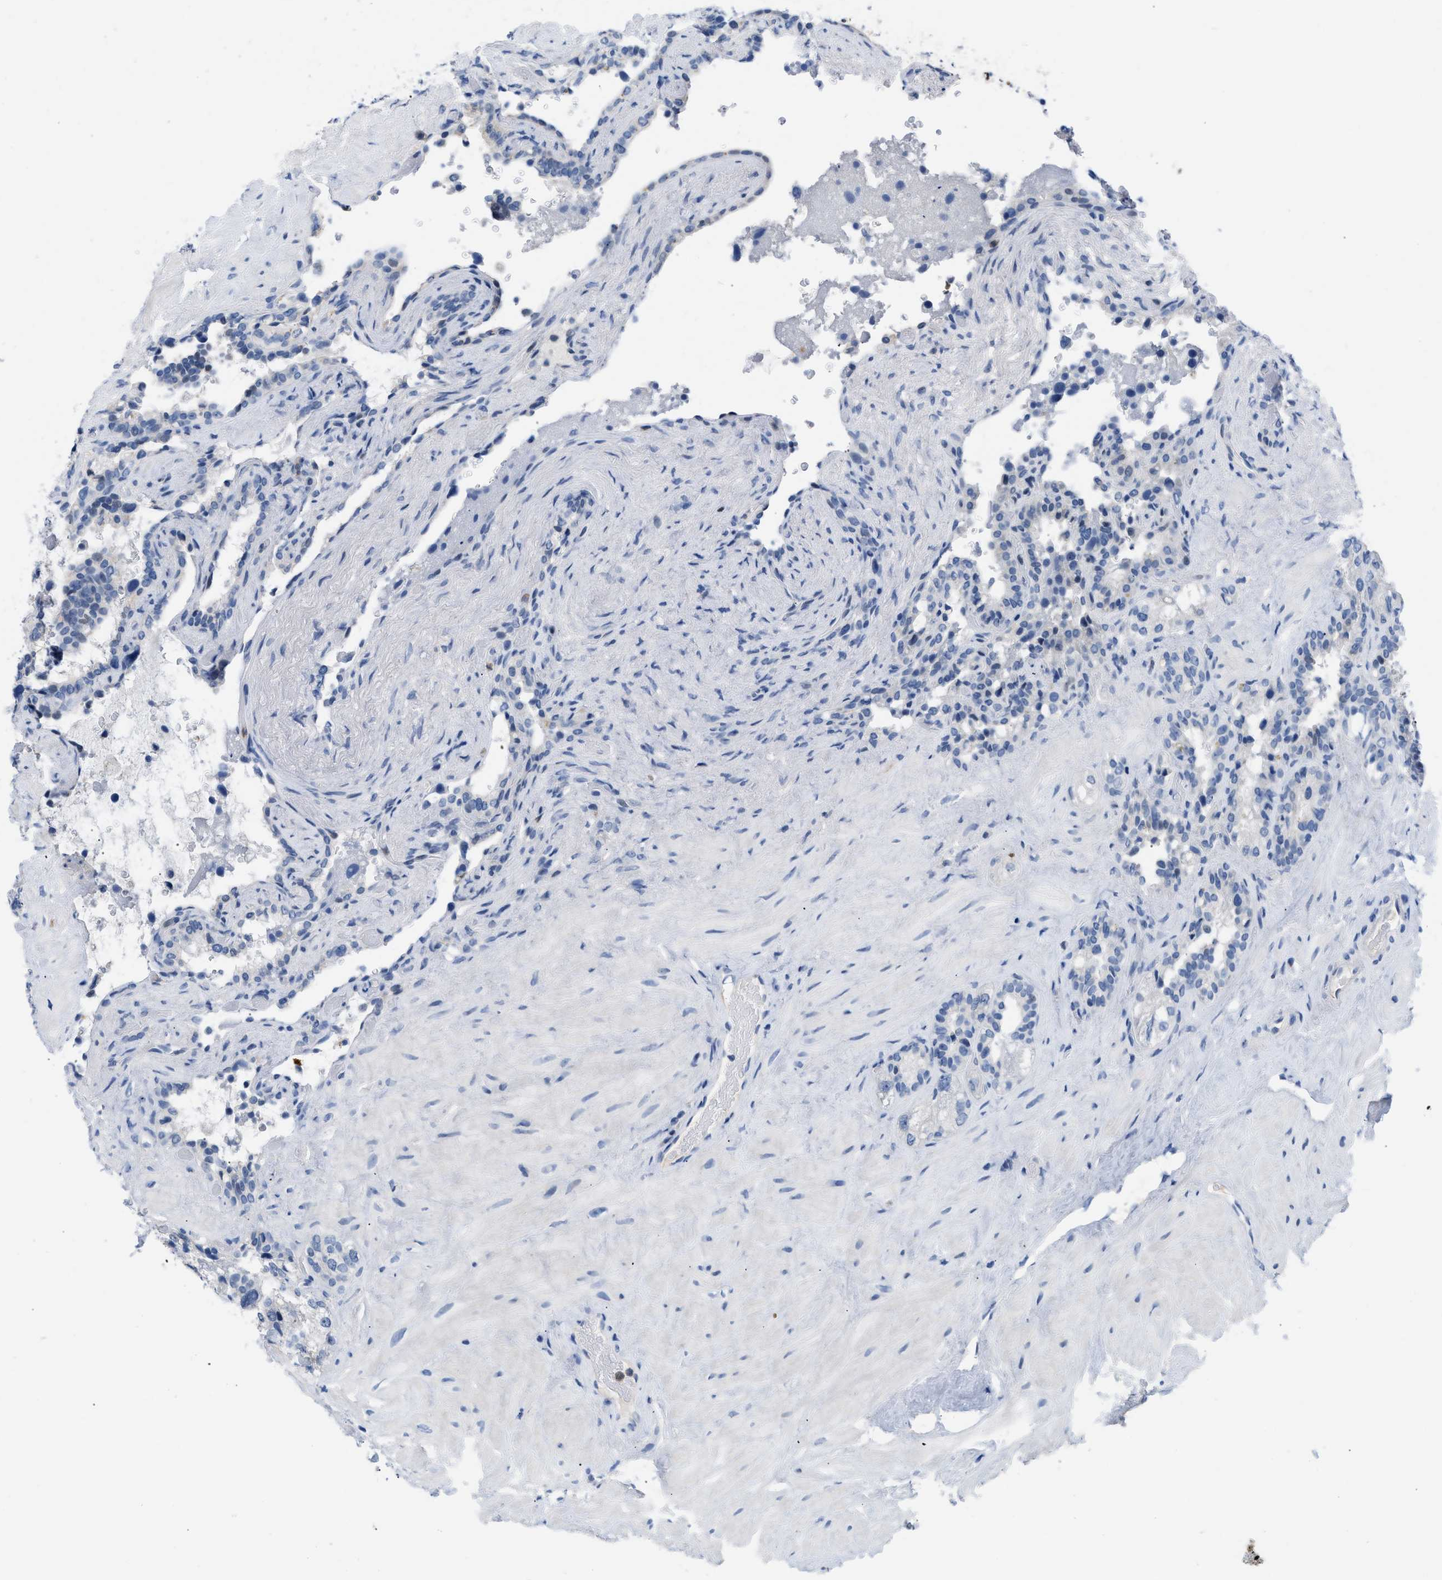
{"staining": {"intensity": "negative", "quantity": "none", "location": "none"}, "tissue": "seminal vesicle", "cell_type": "Glandular cells", "image_type": "normal", "snomed": [{"axis": "morphology", "description": "Normal tissue, NOS"}, {"axis": "topography", "description": "Seminal veicle"}], "caption": "Glandular cells show no significant protein positivity in unremarkable seminal vesicle.", "gene": "BOLL", "patient": {"sex": "male", "age": 68}}